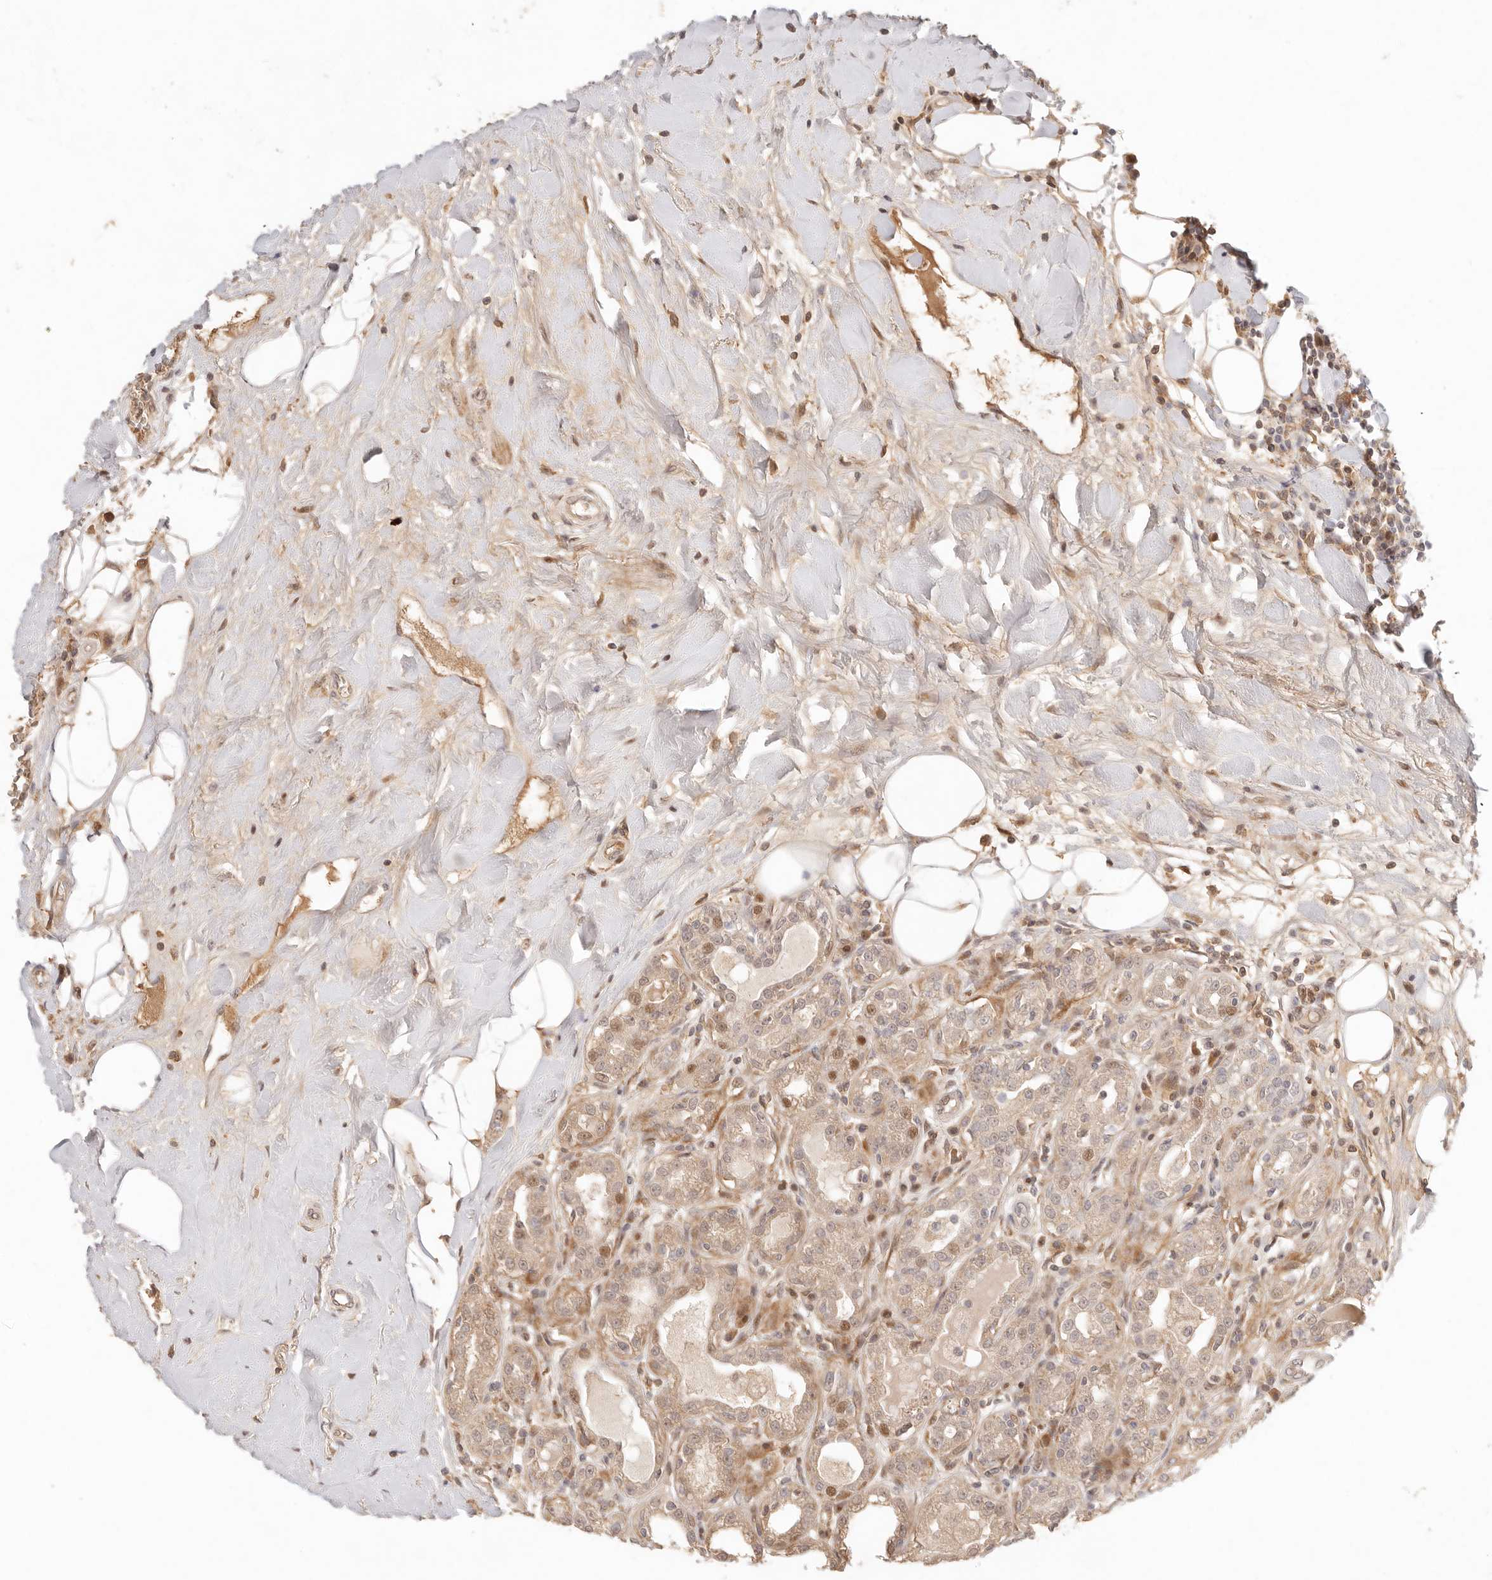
{"staining": {"intensity": "weak", "quantity": ">75%", "location": "cytoplasmic/membranous,nuclear"}, "tissue": "breast cancer", "cell_type": "Tumor cells", "image_type": "cancer", "snomed": [{"axis": "morphology", "description": "Duct carcinoma"}, {"axis": "topography", "description": "Breast"}], "caption": "Tumor cells demonstrate weak cytoplasmic/membranous and nuclear positivity in about >75% of cells in invasive ductal carcinoma (breast).", "gene": "PHLDA3", "patient": {"sex": "female", "age": 27}}